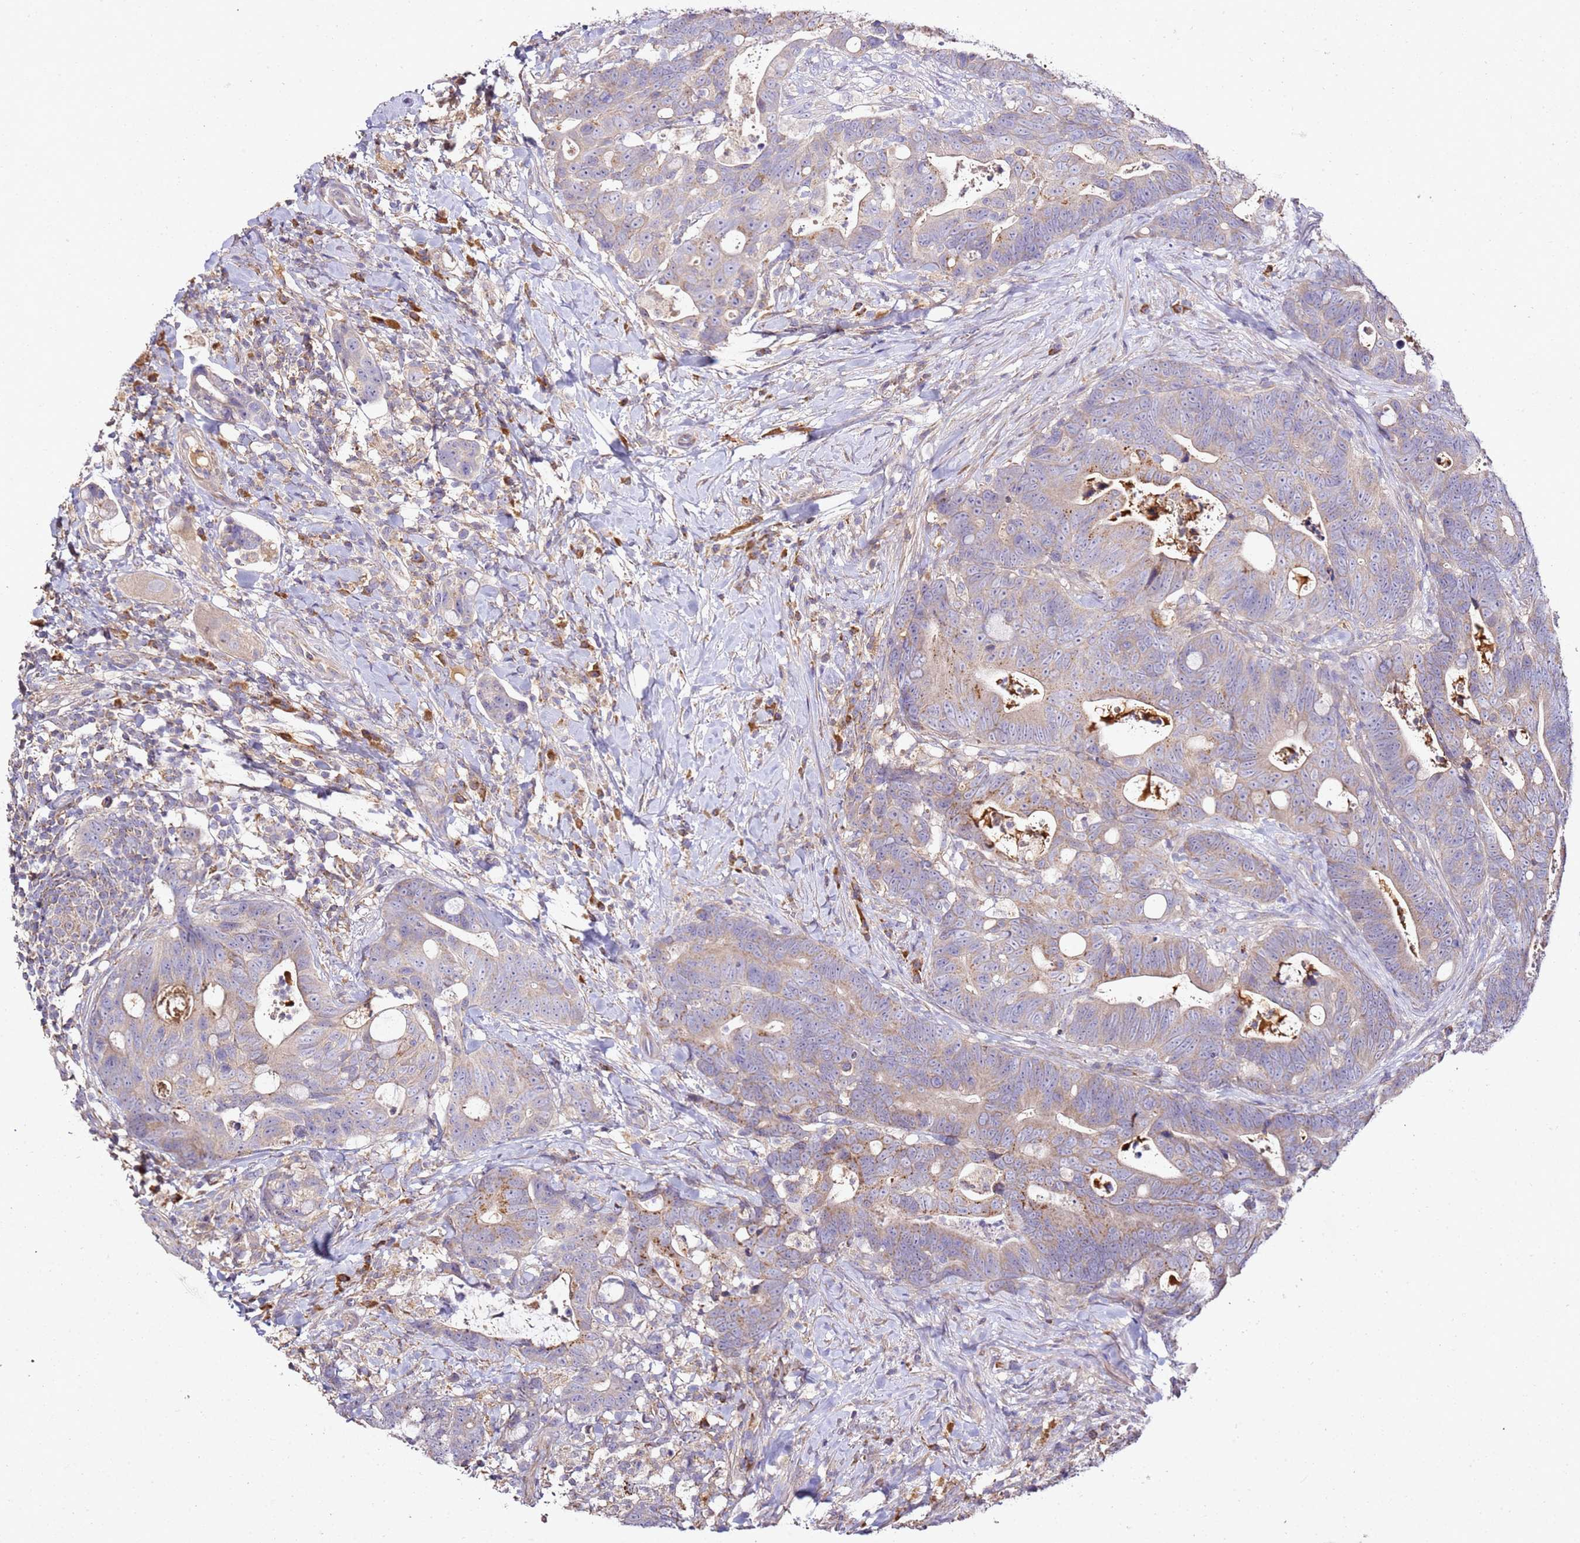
{"staining": {"intensity": "weak", "quantity": "<25%", "location": "cytoplasmic/membranous"}, "tissue": "colorectal cancer", "cell_type": "Tumor cells", "image_type": "cancer", "snomed": [{"axis": "morphology", "description": "Adenocarcinoma, NOS"}, {"axis": "topography", "description": "Colon"}], "caption": "Tumor cells show no significant protein positivity in colorectal cancer.", "gene": "OR2B11", "patient": {"sex": "female", "age": 82}}